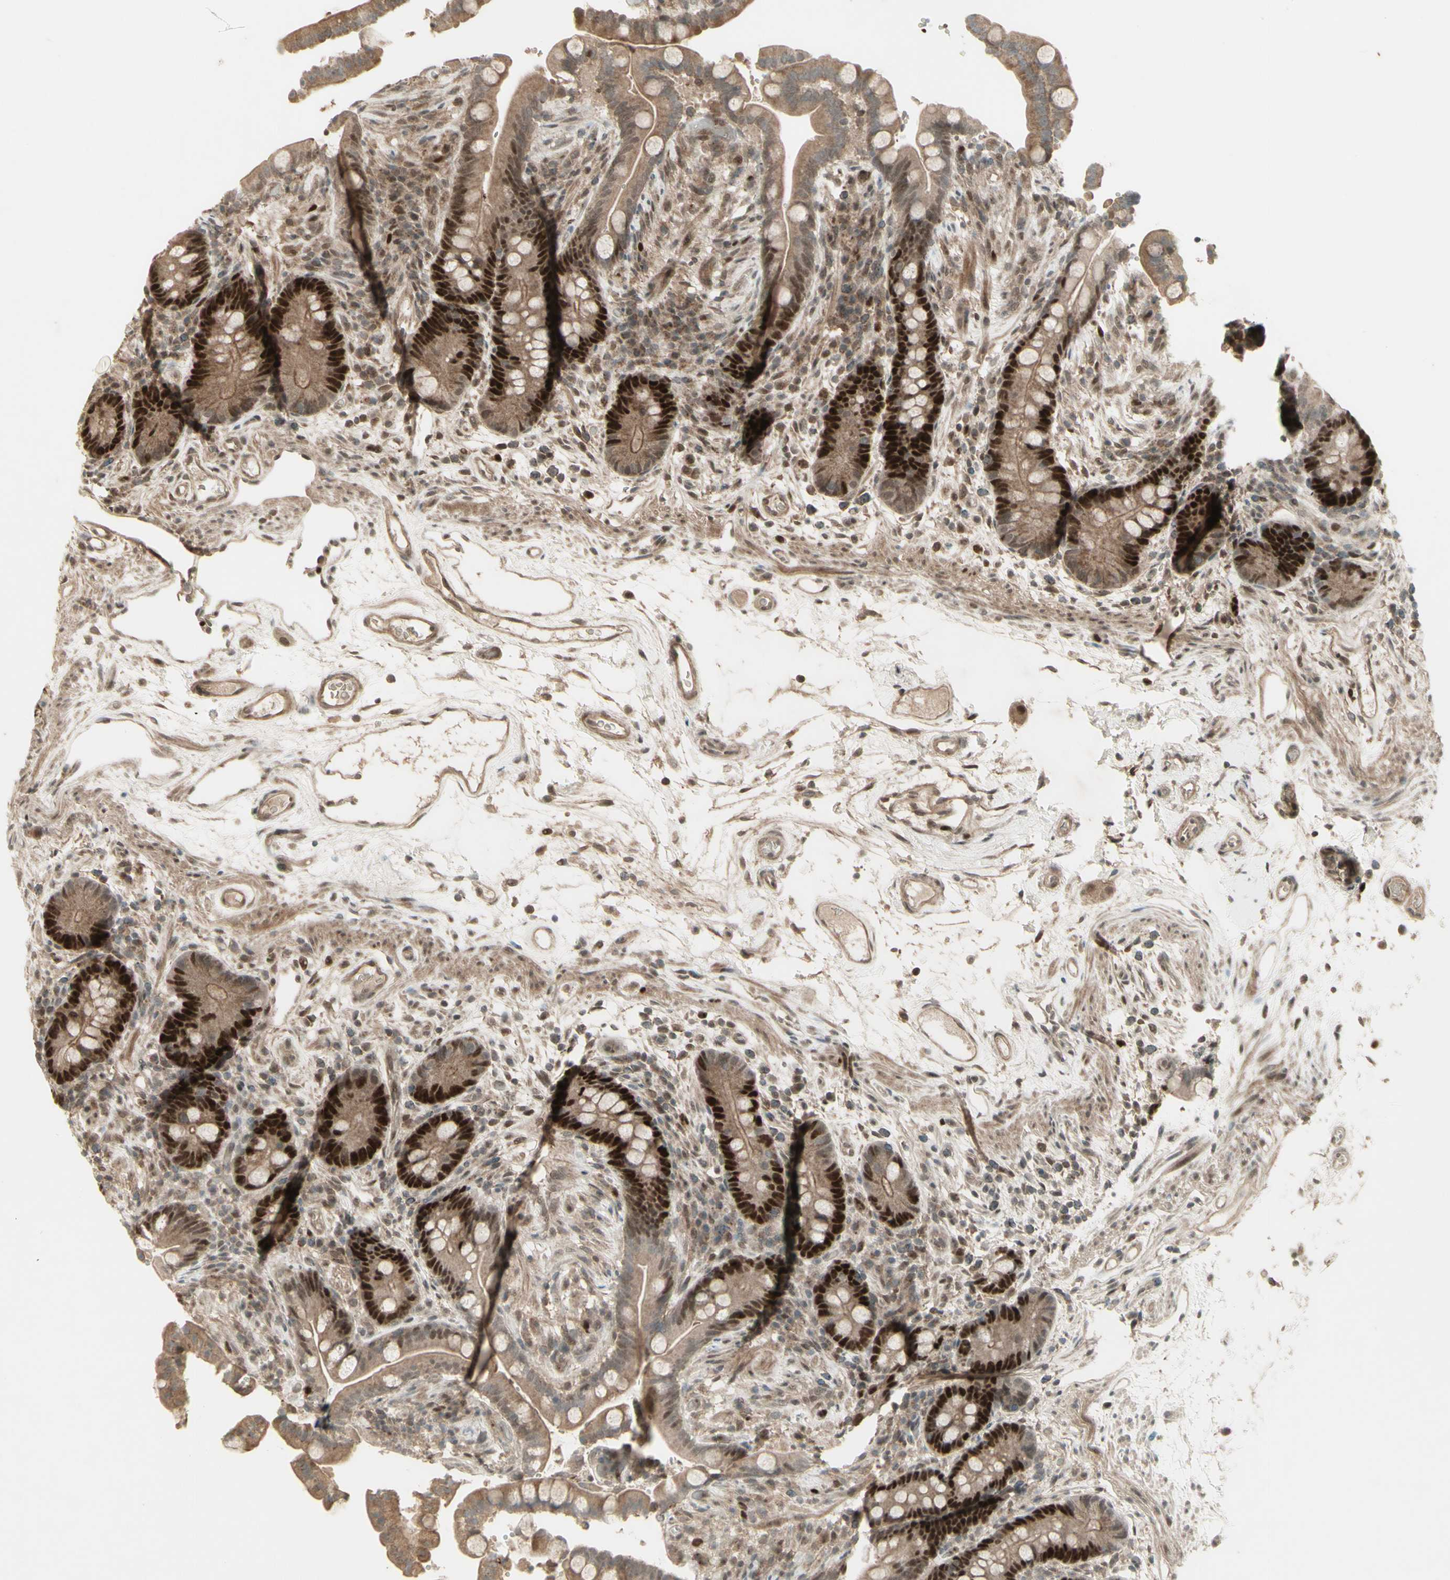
{"staining": {"intensity": "moderate", "quantity": ">75%", "location": "cytoplasmic/membranous"}, "tissue": "colon", "cell_type": "Endothelial cells", "image_type": "normal", "snomed": [{"axis": "morphology", "description": "Normal tissue, NOS"}, {"axis": "topography", "description": "Colon"}], "caption": "Normal colon demonstrates moderate cytoplasmic/membranous positivity in approximately >75% of endothelial cells, visualized by immunohistochemistry. (DAB = brown stain, brightfield microscopy at high magnification).", "gene": "MSH6", "patient": {"sex": "male", "age": 73}}